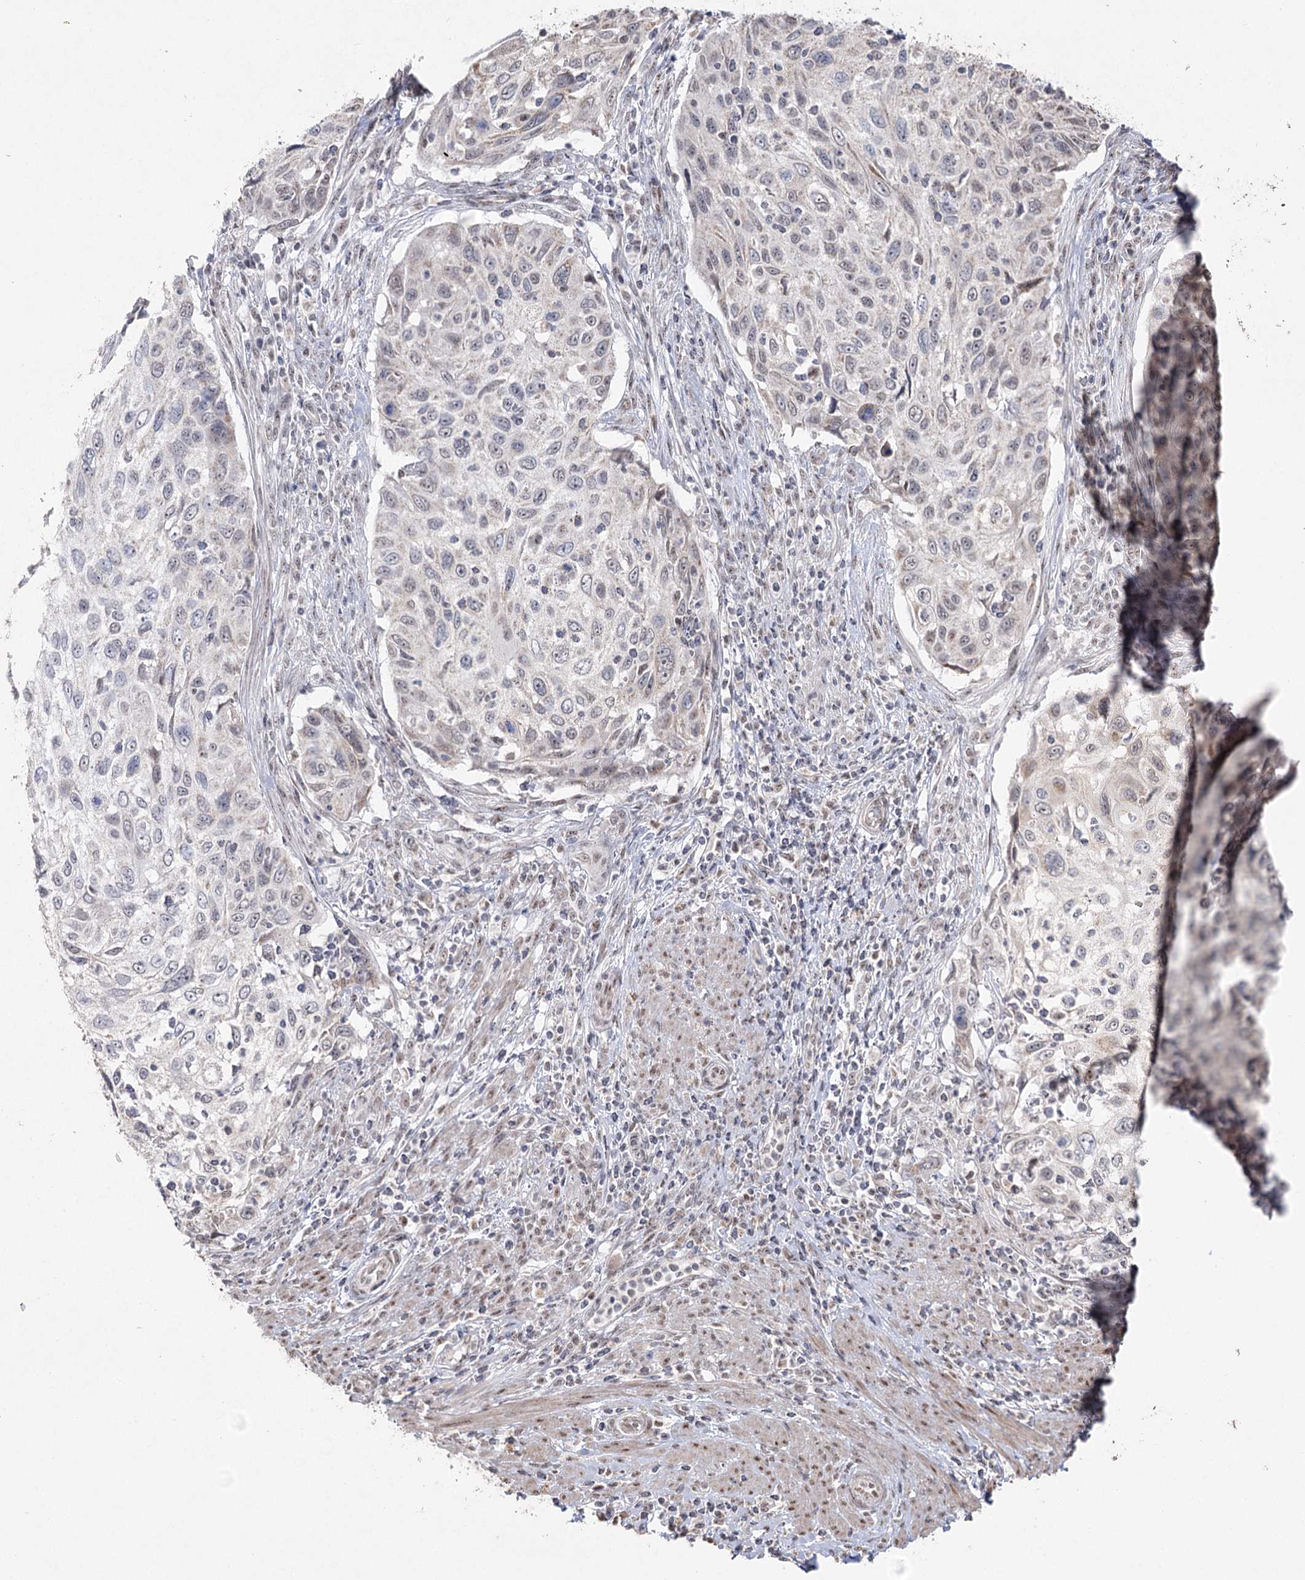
{"staining": {"intensity": "negative", "quantity": "none", "location": "none"}, "tissue": "cervical cancer", "cell_type": "Tumor cells", "image_type": "cancer", "snomed": [{"axis": "morphology", "description": "Squamous cell carcinoma, NOS"}, {"axis": "topography", "description": "Cervix"}], "caption": "DAB (3,3'-diaminobenzidine) immunohistochemical staining of human squamous cell carcinoma (cervical) displays no significant expression in tumor cells.", "gene": "RUFY4", "patient": {"sex": "female", "age": 70}}